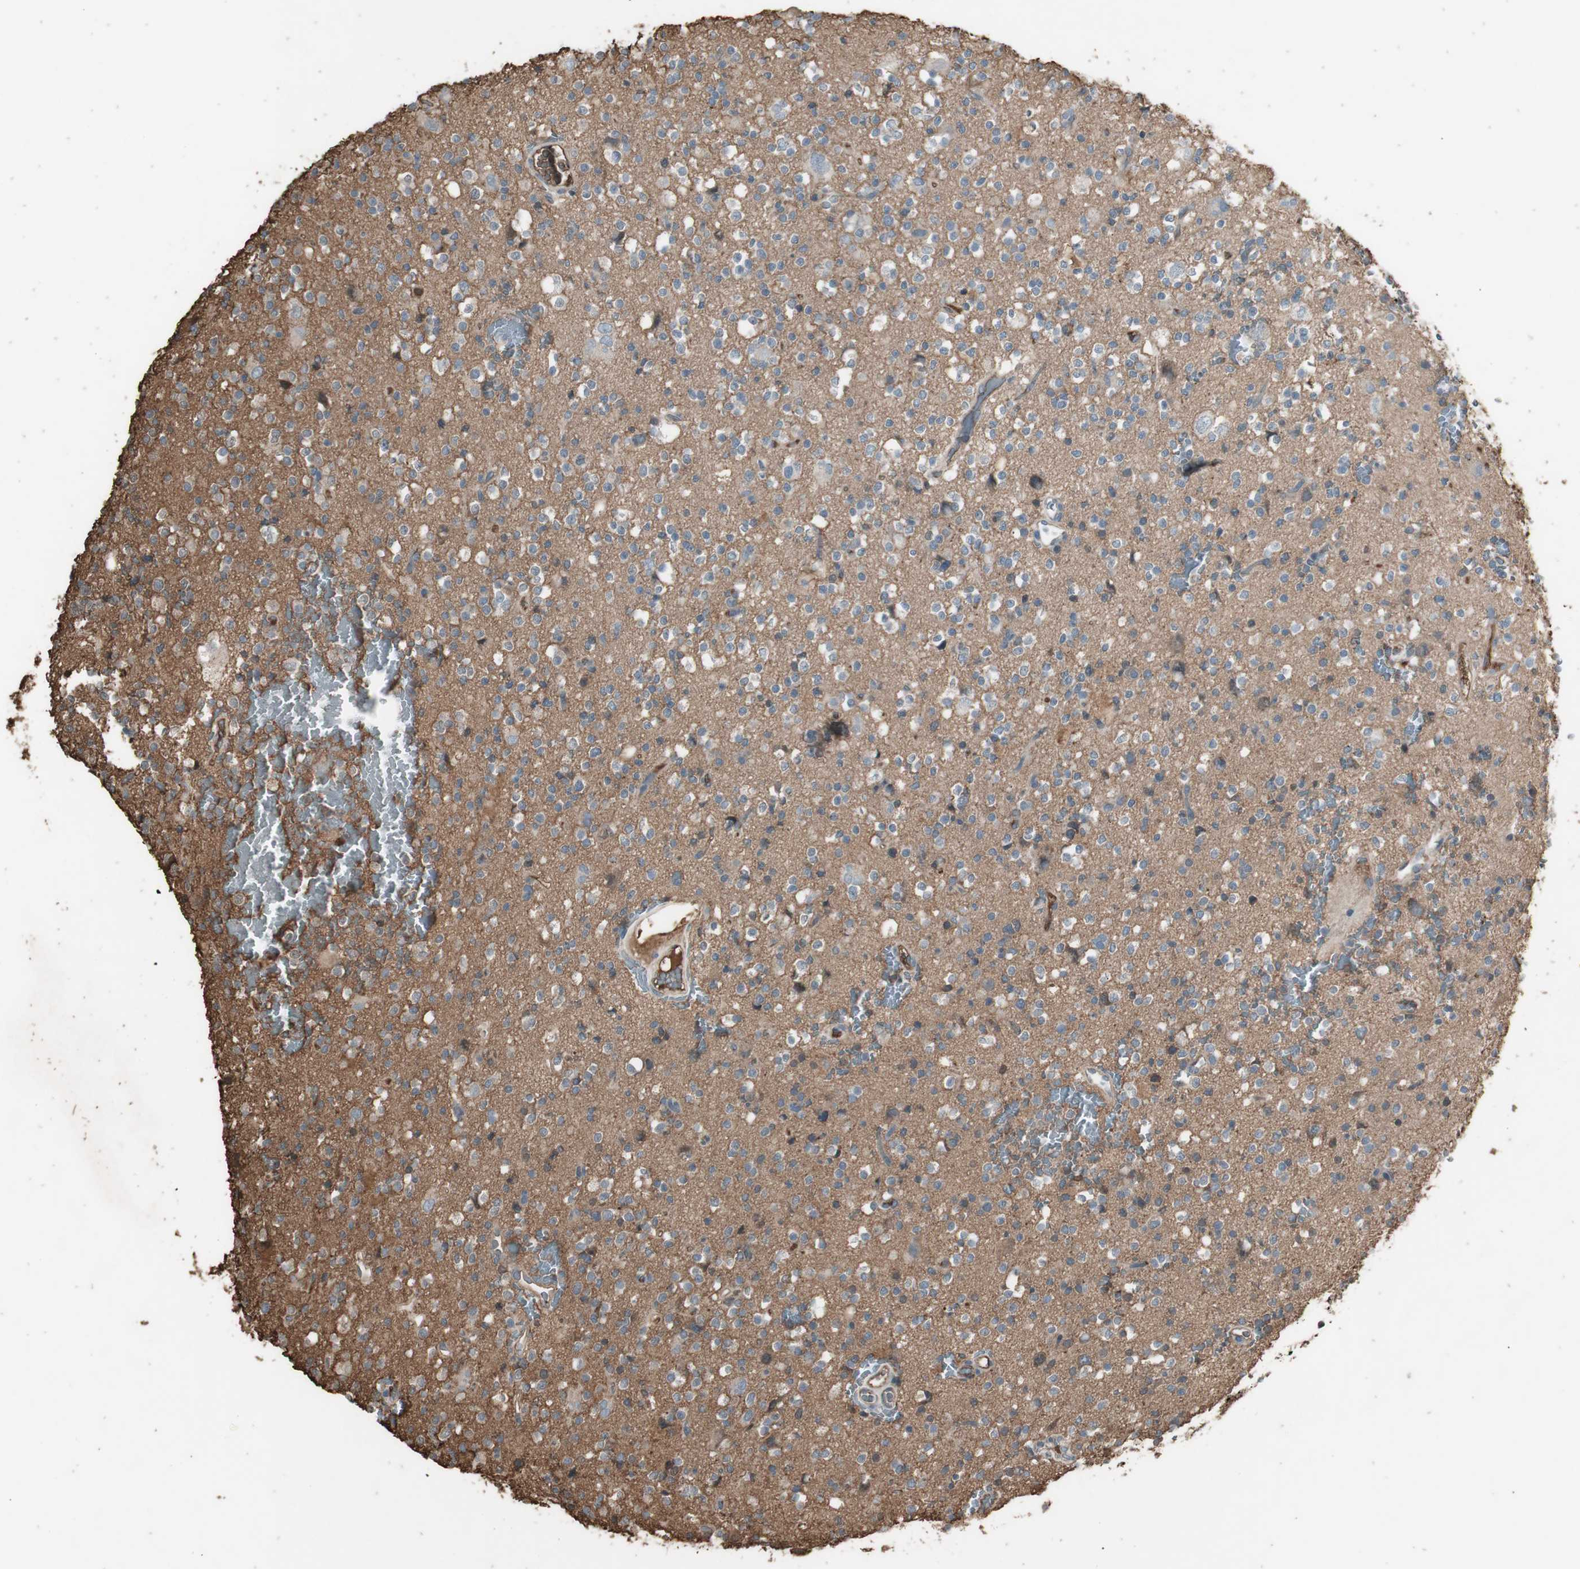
{"staining": {"intensity": "negative", "quantity": "none", "location": "none"}, "tissue": "glioma", "cell_type": "Tumor cells", "image_type": "cancer", "snomed": [{"axis": "morphology", "description": "Glioma, malignant, High grade"}, {"axis": "topography", "description": "Brain"}], "caption": "IHC of human glioma exhibits no positivity in tumor cells. (Immunohistochemistry, brightfield microscopy, high magnification).", "gene": "MMP14", "patient": {"sex": "male", "age": 47}}